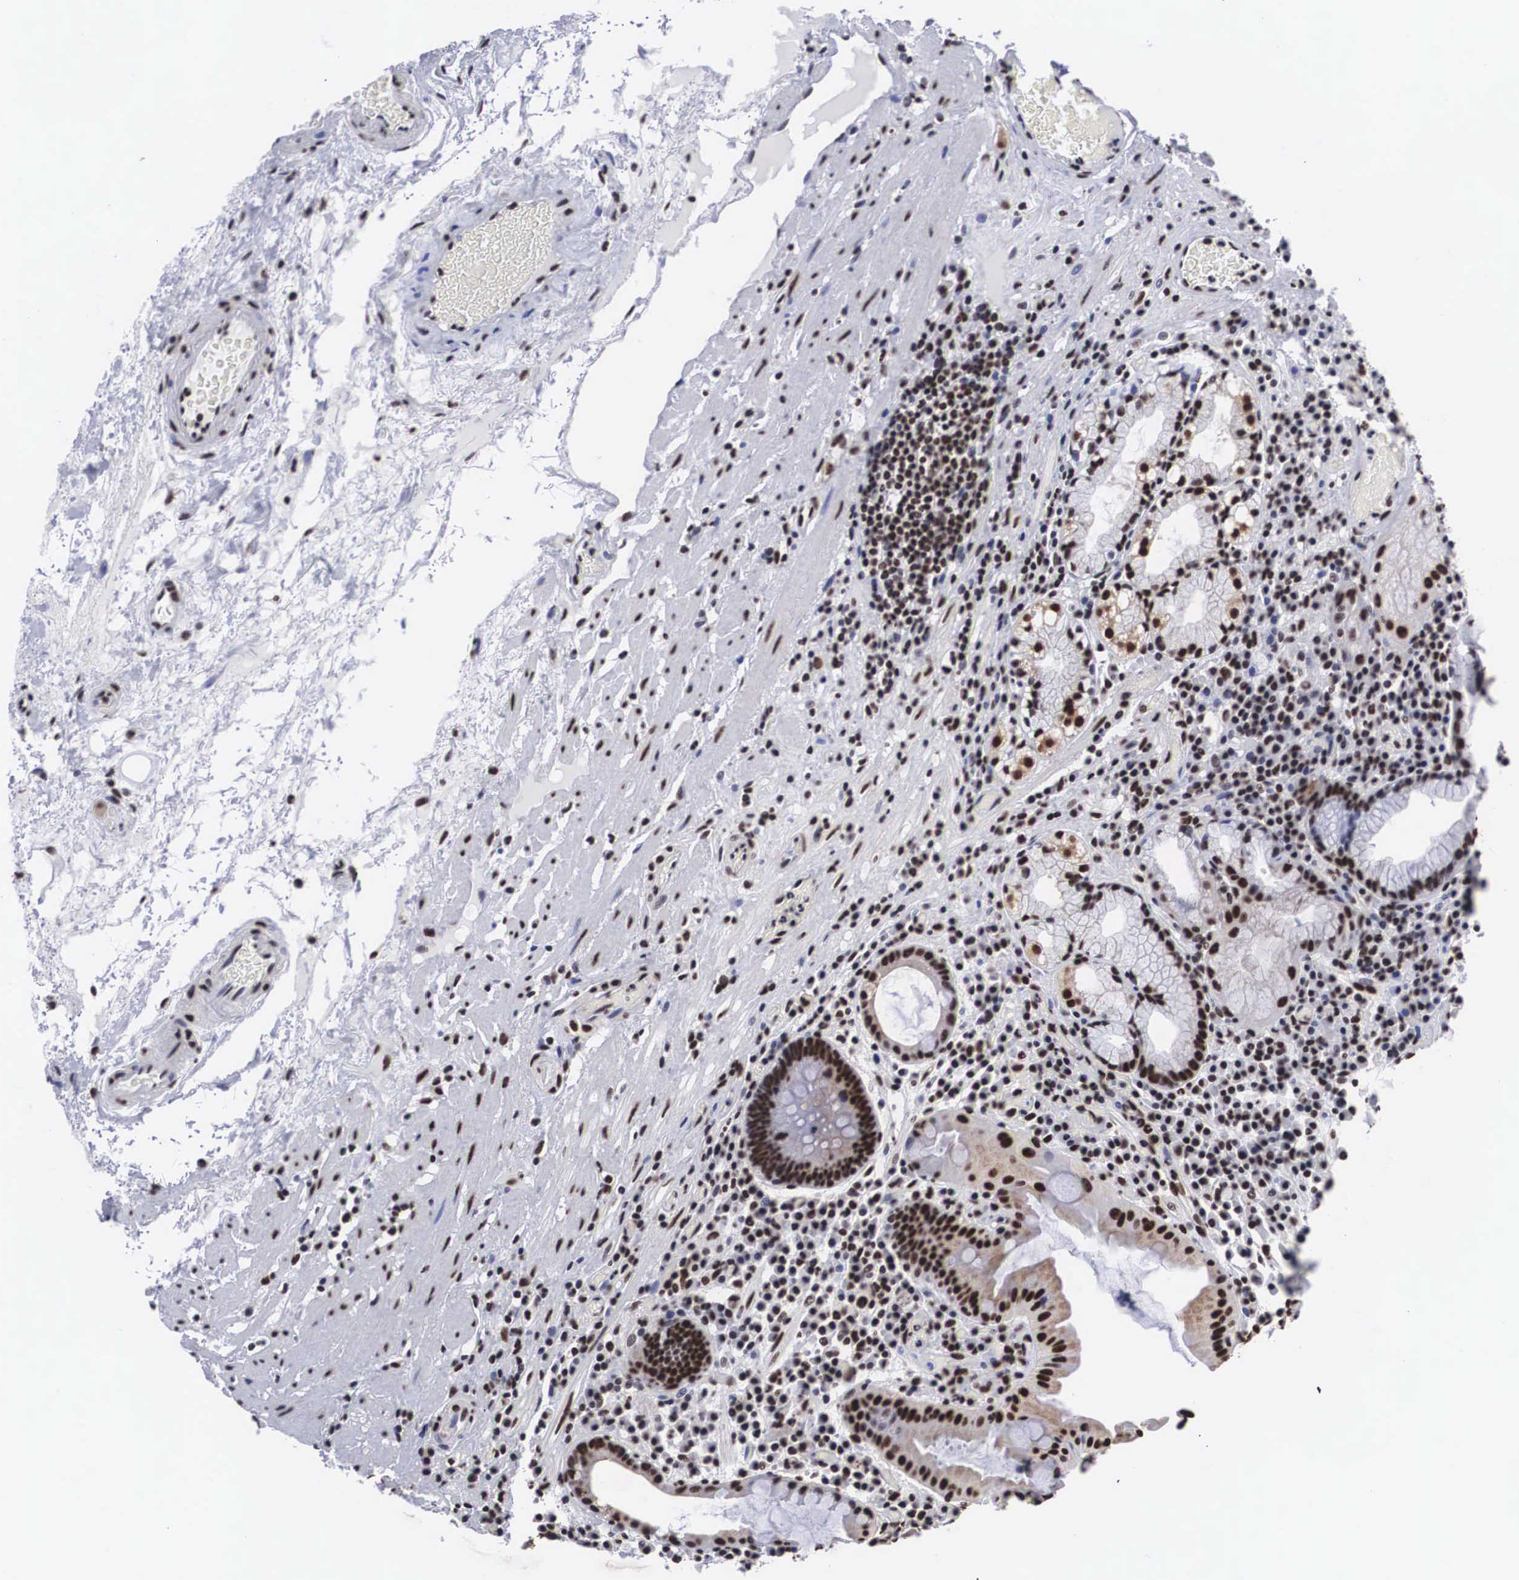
{"staining": {"intensity": "moderate", "quantity": "25%-75%", "location": "nuclear"}, "tissue": "stomach", "cell_type": "Glandular cells", "image_type": "normal", "snomed": [{"axis": "morphology", "description": "Normal tissue, NOS"}, {"axis": "topography", "description": "Stomach, lower"}, {"axis": "topography", "description": "Duodenum"}], "caption": "DAB immunohistochemical staining of normal human stomach exhibits moderate nuclear protein staining in approximately 25%-75% of glandular cells. The staining was performed using DAB to visualize the protein expression in brown, while the nuclei were stained in blue with hematoxylin (Magnification: 20x).", "gene": "ACIN1", "patient": {"sex": "male", "age": 84}}